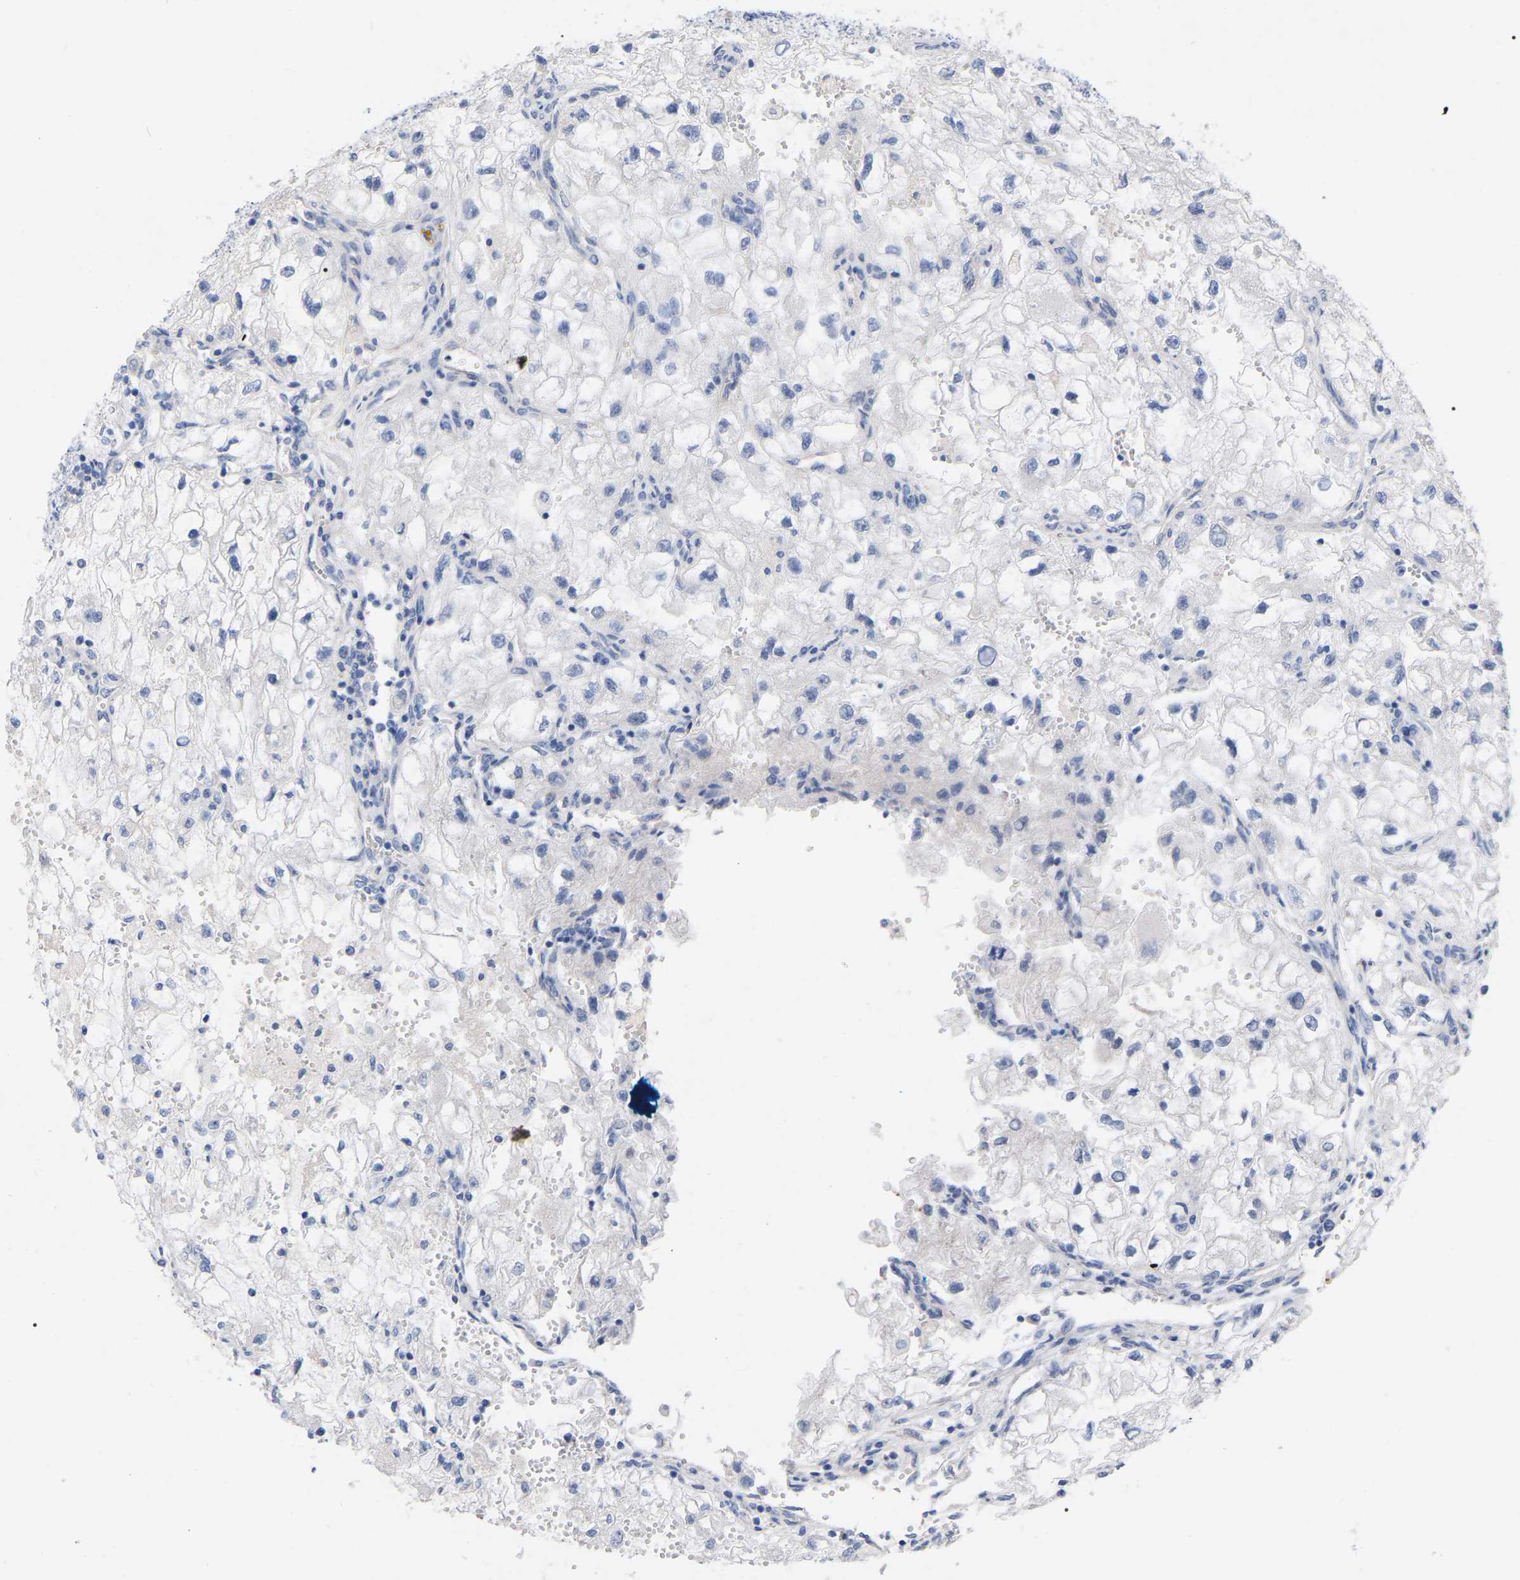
{"staining": {"intensity": "negative", "quantity": "none", "location": "none"}, "tissue": "renal cancer", "cell_type": "Tumor cells", "image_type": "cancer", "snomed": [{"axis": "morphology", "description": "Adenocarcinoma, NOS"}, {"axis": "topography", "description": "Kidney"}], "caption": "The micrograph exhibits no significant positivity in tumor cells of renal cancer (adenocarcinoma).", "gene": "HAPLN1", "patient": {"sex": "female", "age": 70}}